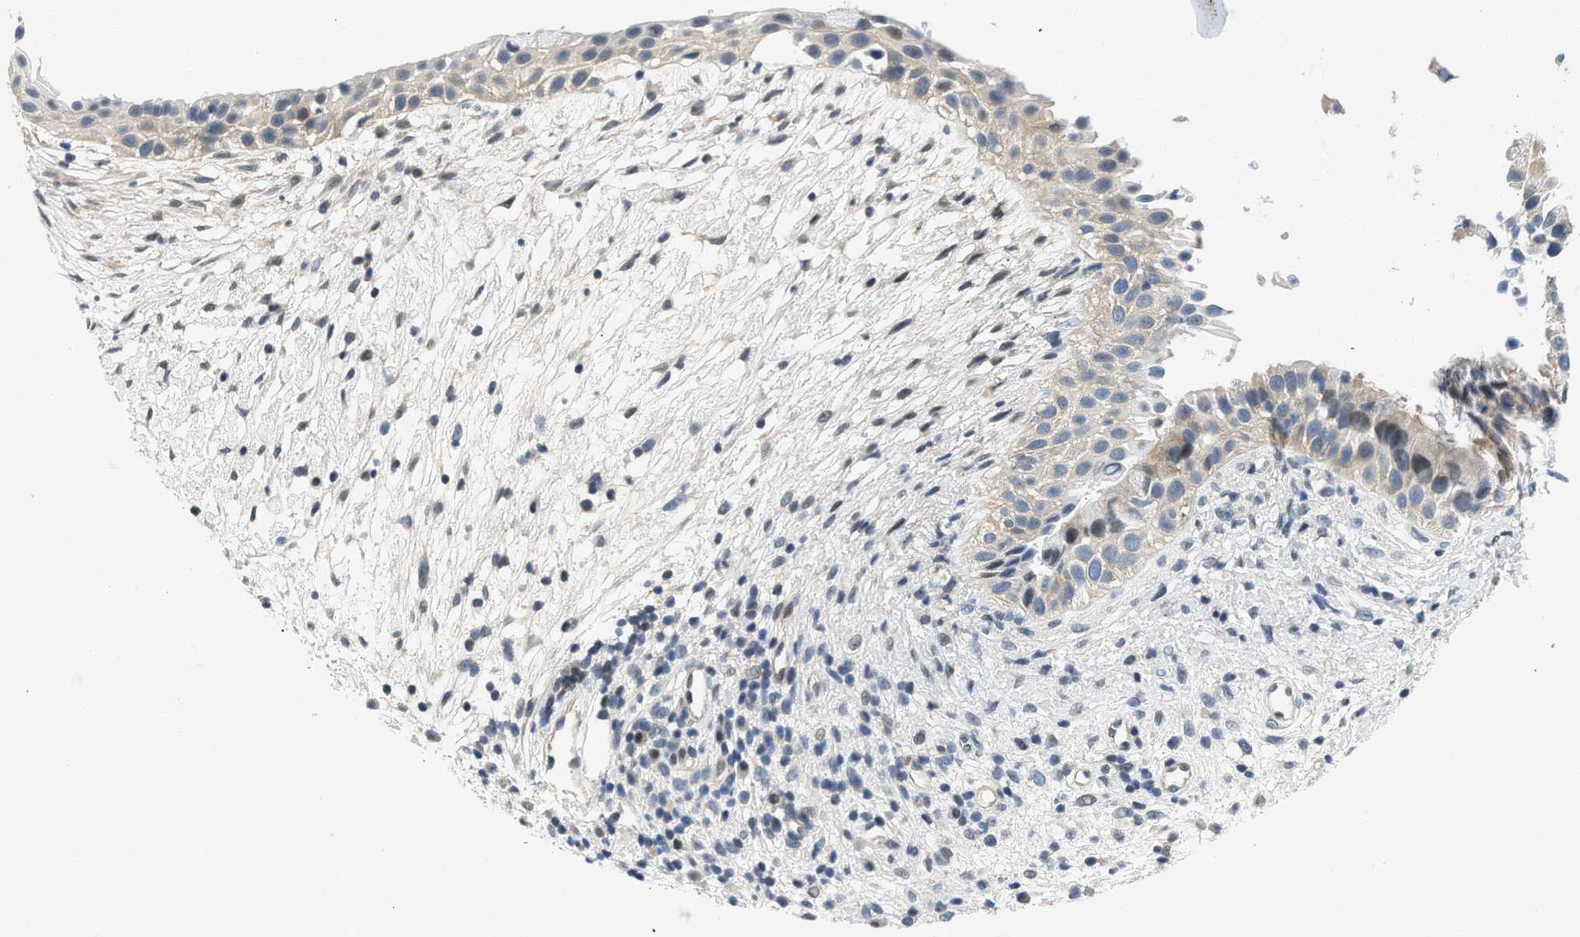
{"staining": {"intensity": "weak", "quantity": "25%-75%", "location": "nuclear"}, "tissue": "nasopharynx", "cell_type": "Respiratory epithelial cells", "image_type": "normal", "snomed": [{"axis": "morphology", "description": "Normal tissue, NOS"}, {"axis": "topography", "description": "Nasopharynx"}], "caption": "The image shows a brown stain indicating the presence of a protein in the nuclear of respiratory epithelial cells in nasopharynx. (Brightfield microscopy of DAB IHC at high magnification).", "gene": "OLIG3", "patient": {"sex": "male", "age": 22}}